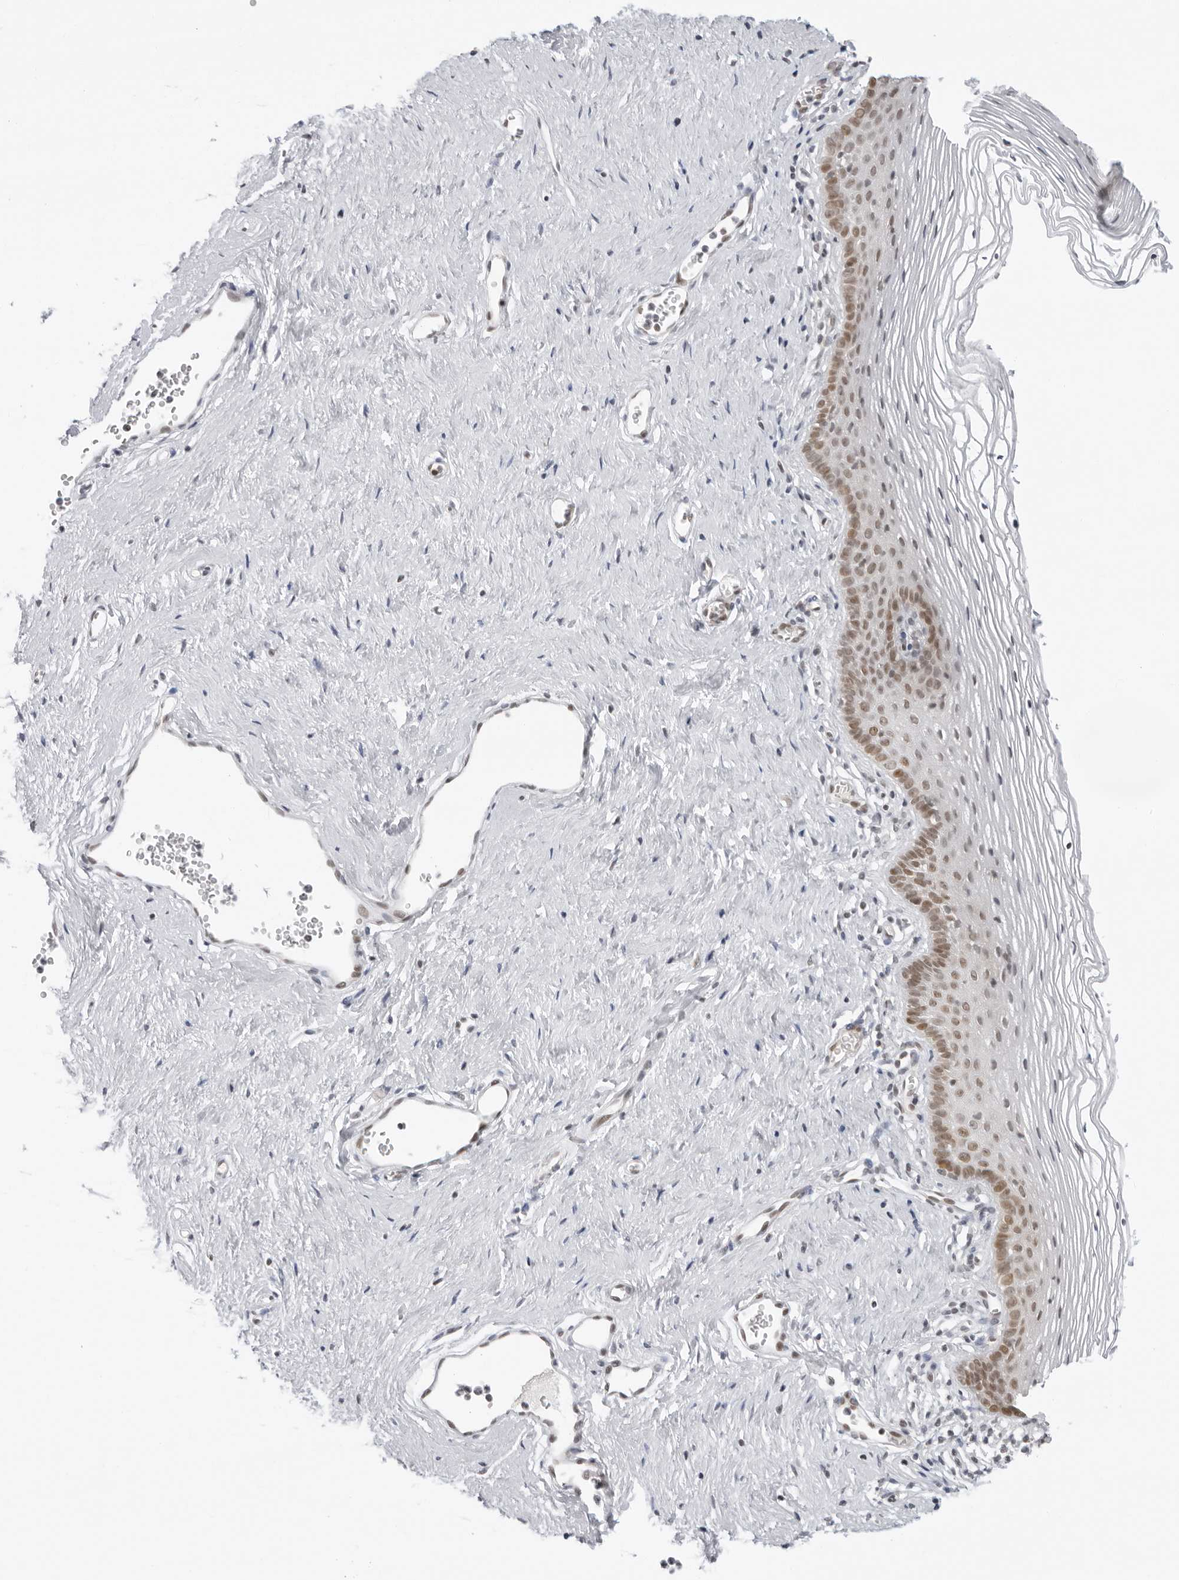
{"staining": {"intensity": "moderate", "quantity": "<25%", "location": "nuclear"}, "tissue": "vagina", "cell_type": "Squamous epithelial cells", "image_type": "normal", "snomed": [{"axis": "morphology", "description": "Normal tissue, NOS"}, {"axis": "topography", "description": "Vagina"}], "caption": "This micrograph shows immunohistochemistry (IHC) staining of benign vagina, with low moderate nuclear expression in about <25% of squamous epithelial cells.", "gene": "MSH6", "patient": {"sex": "female", "age": 32}}